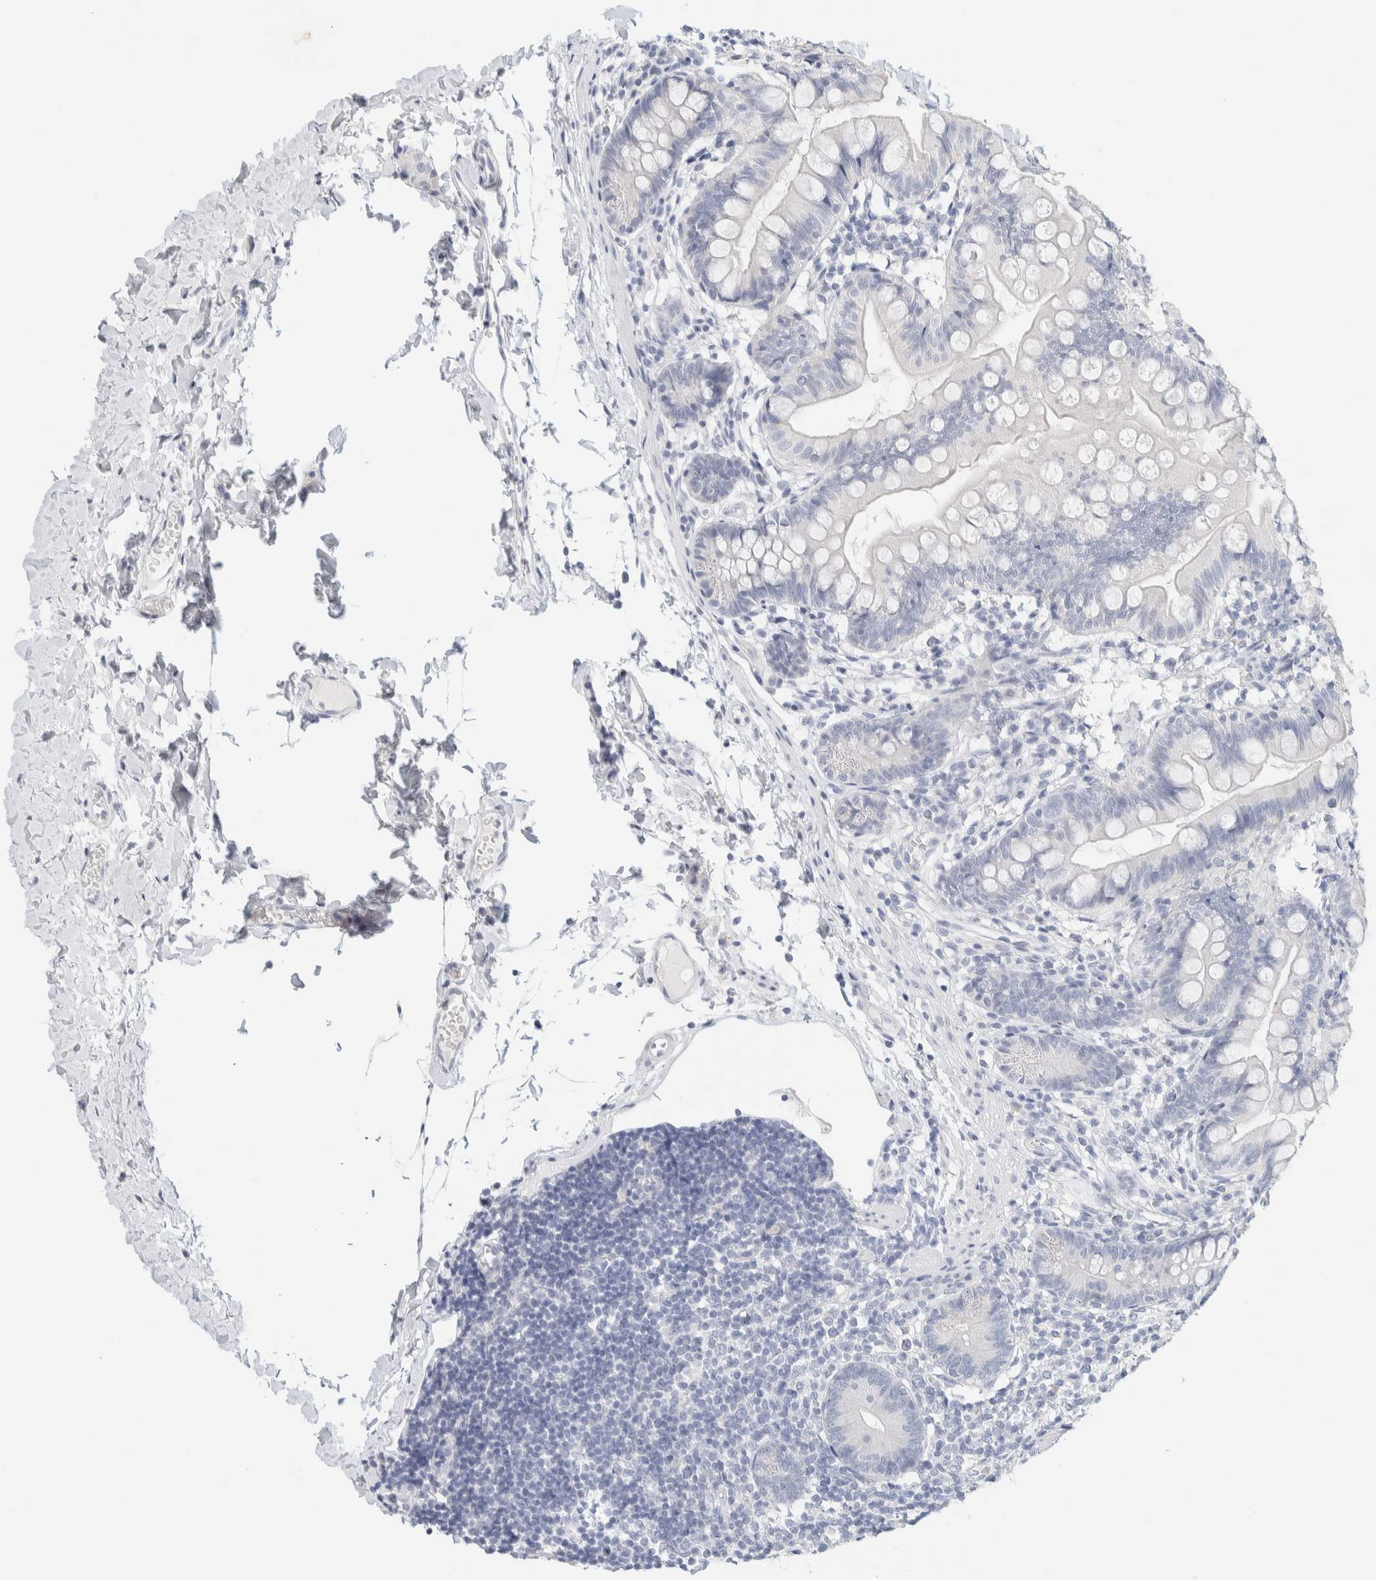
{"staining": {"intensity": "negative", "quantity": "none", "location": "none"}, "tissue": "small intestine", "cell_type": "Glandular cells", "image_type": "normal", "snomed": [{"axis": "morphology", "description": "Normal tissue, NOS"}, {"axis": "topography", "description": "Small intestine"}], "caption": "Micrograph shows no significant protein staining in glandular cells of benign small intestine. Nuclei are stained in blue.", "gene": "NEFM", "patient": {"sex": "male", "age": 7}}